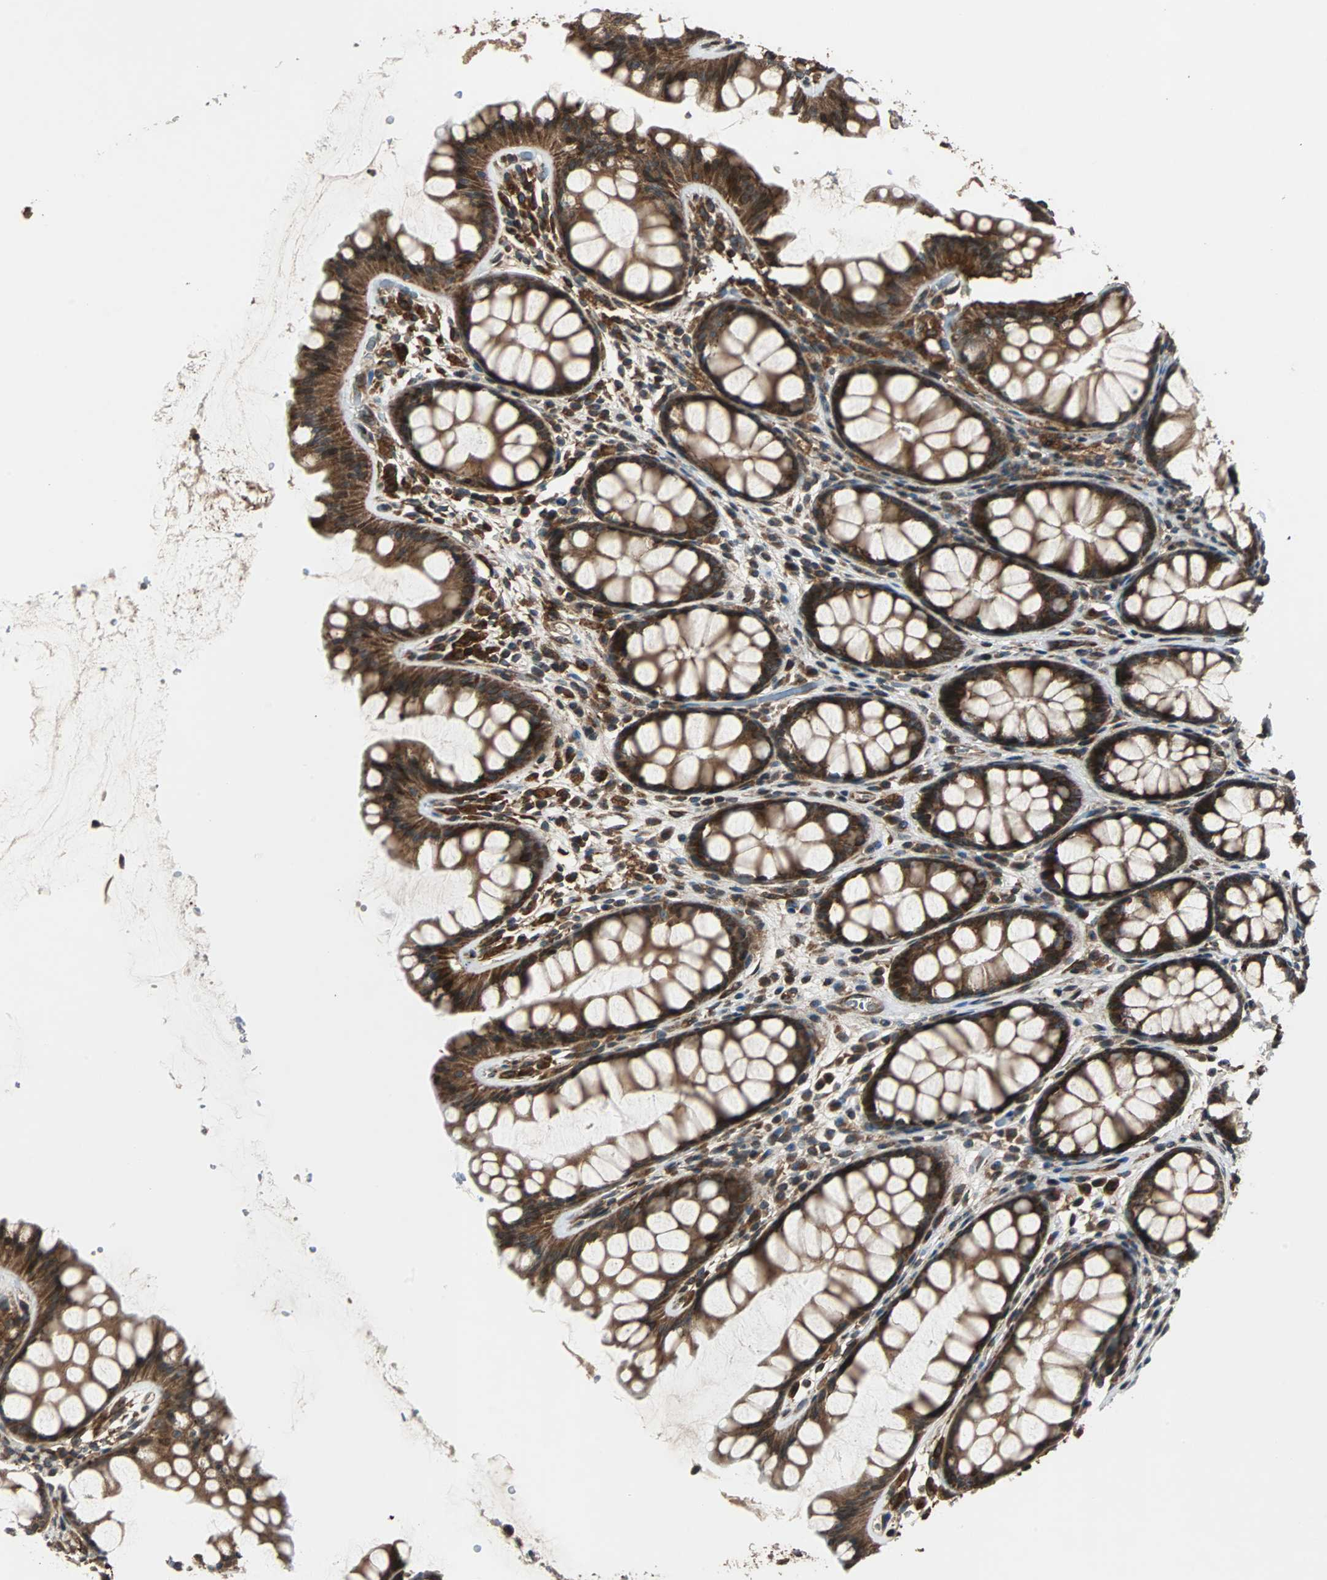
{"staining": {"intensity": "moderate", "quantity": ">75%", "location": "cytoplasmic/membranous"}, "tissue": "colon", "cell_type": "Endothelial cells", "image_type": "normal", "snomed": [{"axis": "morphology", "description": "Normal tissue, NOS"}, {"axis": "topography", "description": "Colon"}], "caption": "The micrograph demonstrates immunohistochemical staining of unremarkable colon. There is moderate cytoplasmic/membranous staining is appreciated in approximately >75% of endothelial cells.", "gene": "RAB7A", "patient": {"sex": "female", "age": 55}}